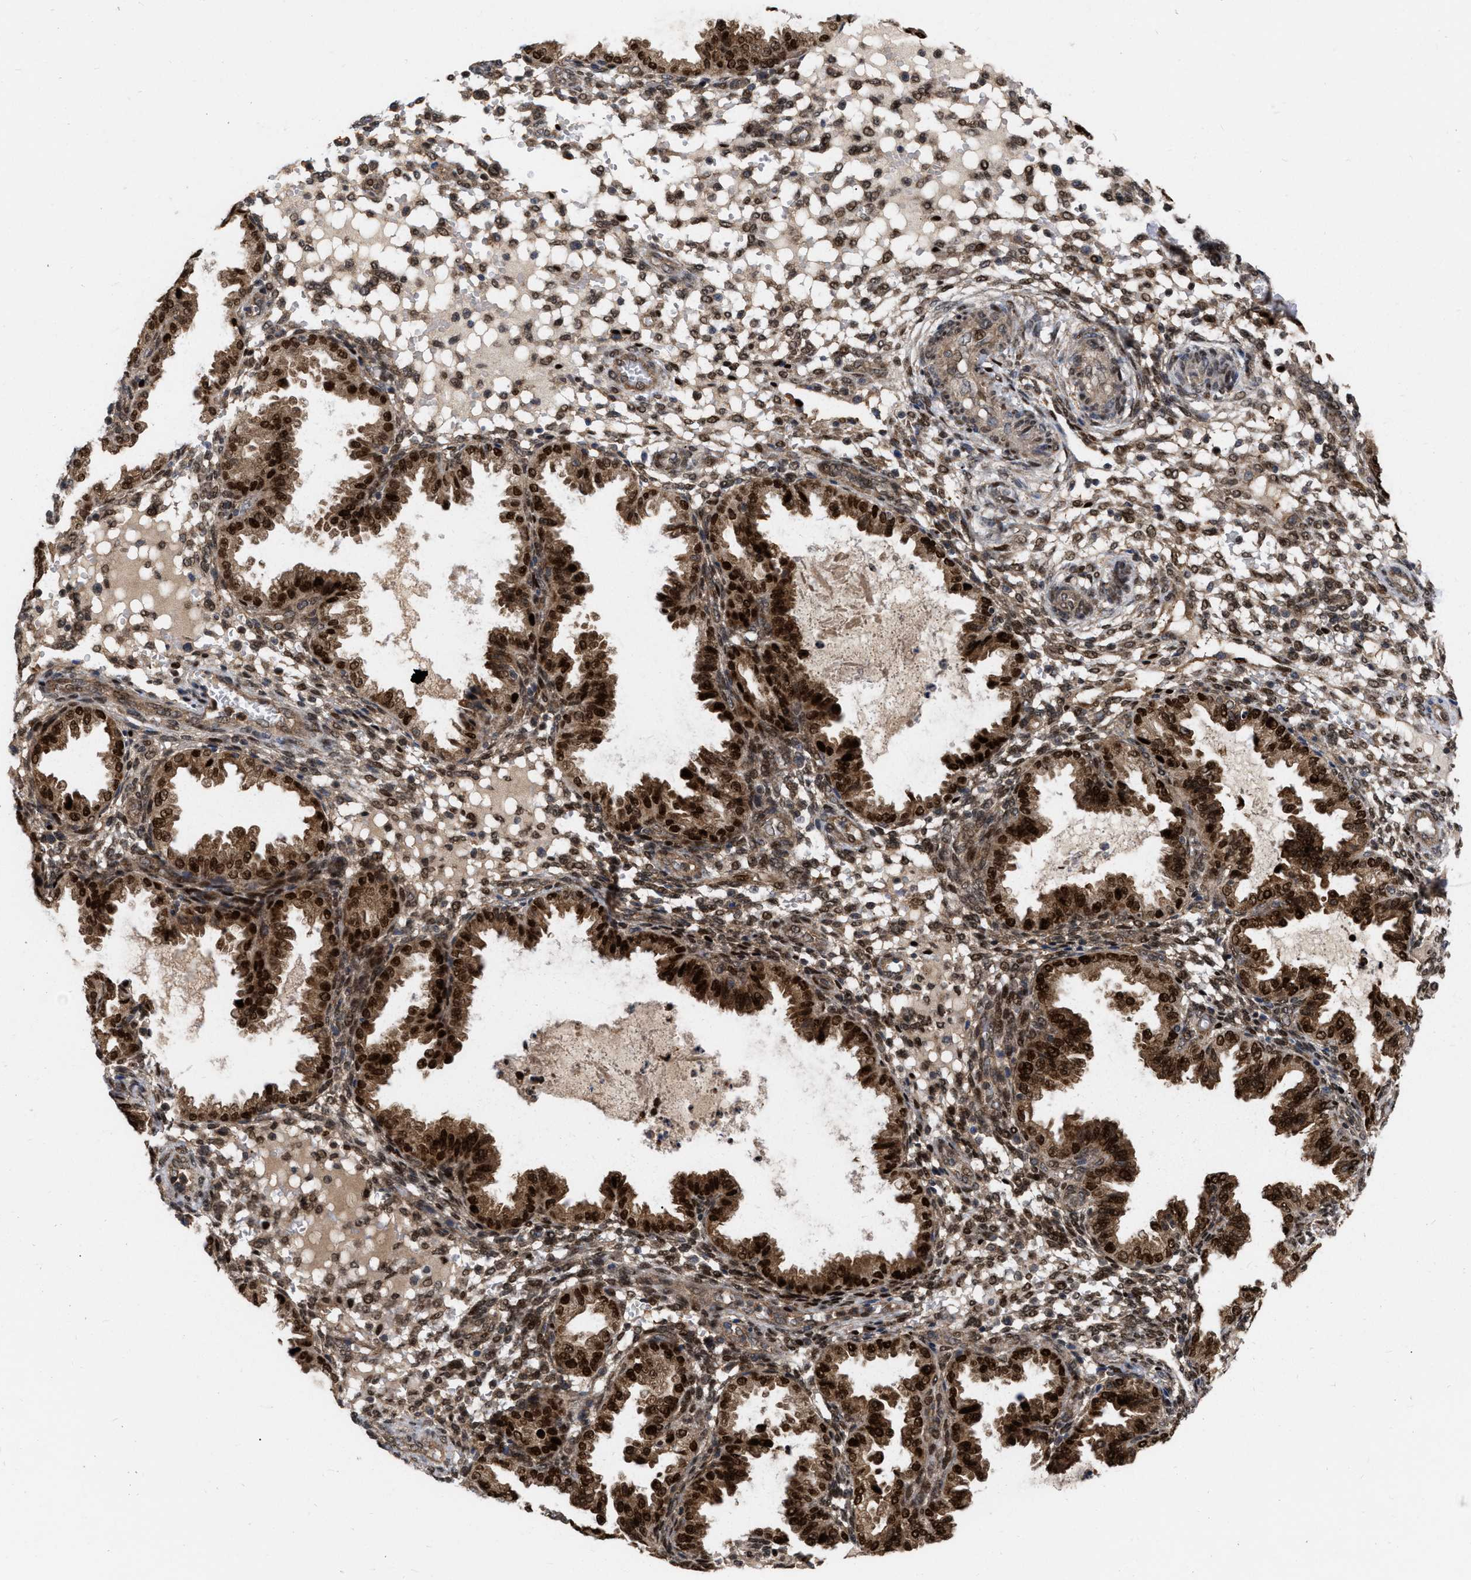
{"staining": {"intensity": "strong", "quantity": ">75%", "location": "cytoplasmic/membranous,nuclear"}, "tissue": "endometrium", "cell_type": "Cells in endometrial stroma", "image_type": "normal", "snomed": [{"axis": "morphology", "description": "Normal tissue, NOS"}, {"axis": "topography", "description": "Endometrium"}], "caption": "A histopathology image of human endometrium stained for a protein reveals strong cytoplasmic/membranous,nuclear brown staining in cells in endometrial stroma. The protein of interest is stained brown, and the nuclei are stained in blue (DAB IHC with brightfield microscopy, high magnification).", "gene": "MDM4", "patient": {"sex": "female", "age": 33}}